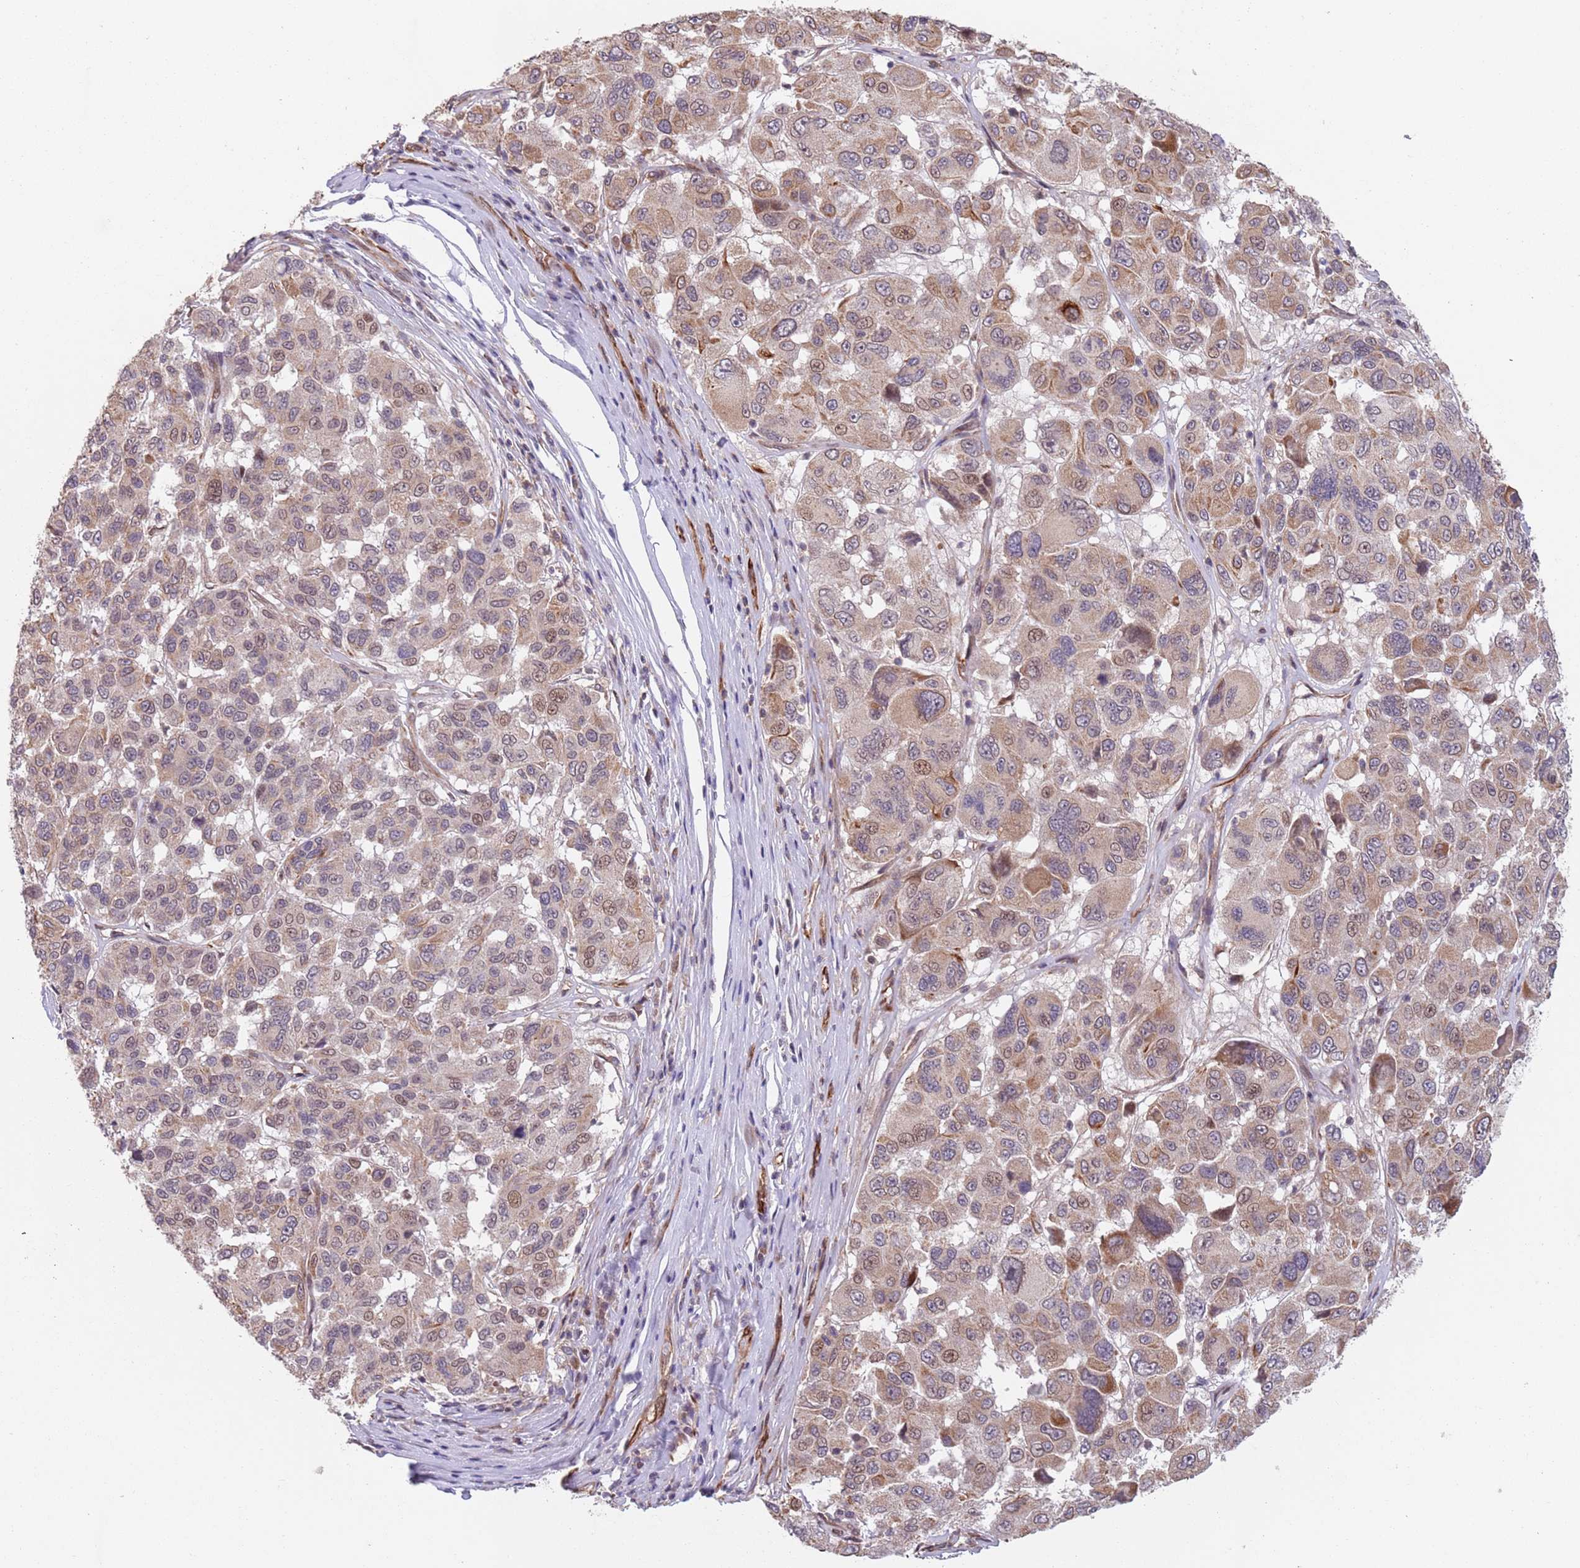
{"staining": {"intensity": "moderate", "quantity": "25%-75%", "location": "cytoplasmic/membranous,nuclear"}, "tissue": "melanoma", "cell_type": "Tumor cells", "image_type": "cancer", "snomed": [{"axis": "morphology", "description": "Malignant melanoma, NOS"}, {"axis": "topography", "description": "Skin"}], "caption": "Protein expression by immunohistochemistry (IHC) displays moderate cytoplasmic/membranous and nuclear staining in approximately 25%-75% of tumor cells in melanoma. The staining was performed using DAB (3,3'-diaminobenzidine) to visualize the protein expression in brown, while the nuclei were stained in blue with hematoxylin (Magnification: 20x).", "gene": "CHD9", "patient": {"sex": "female", "age": 66}}